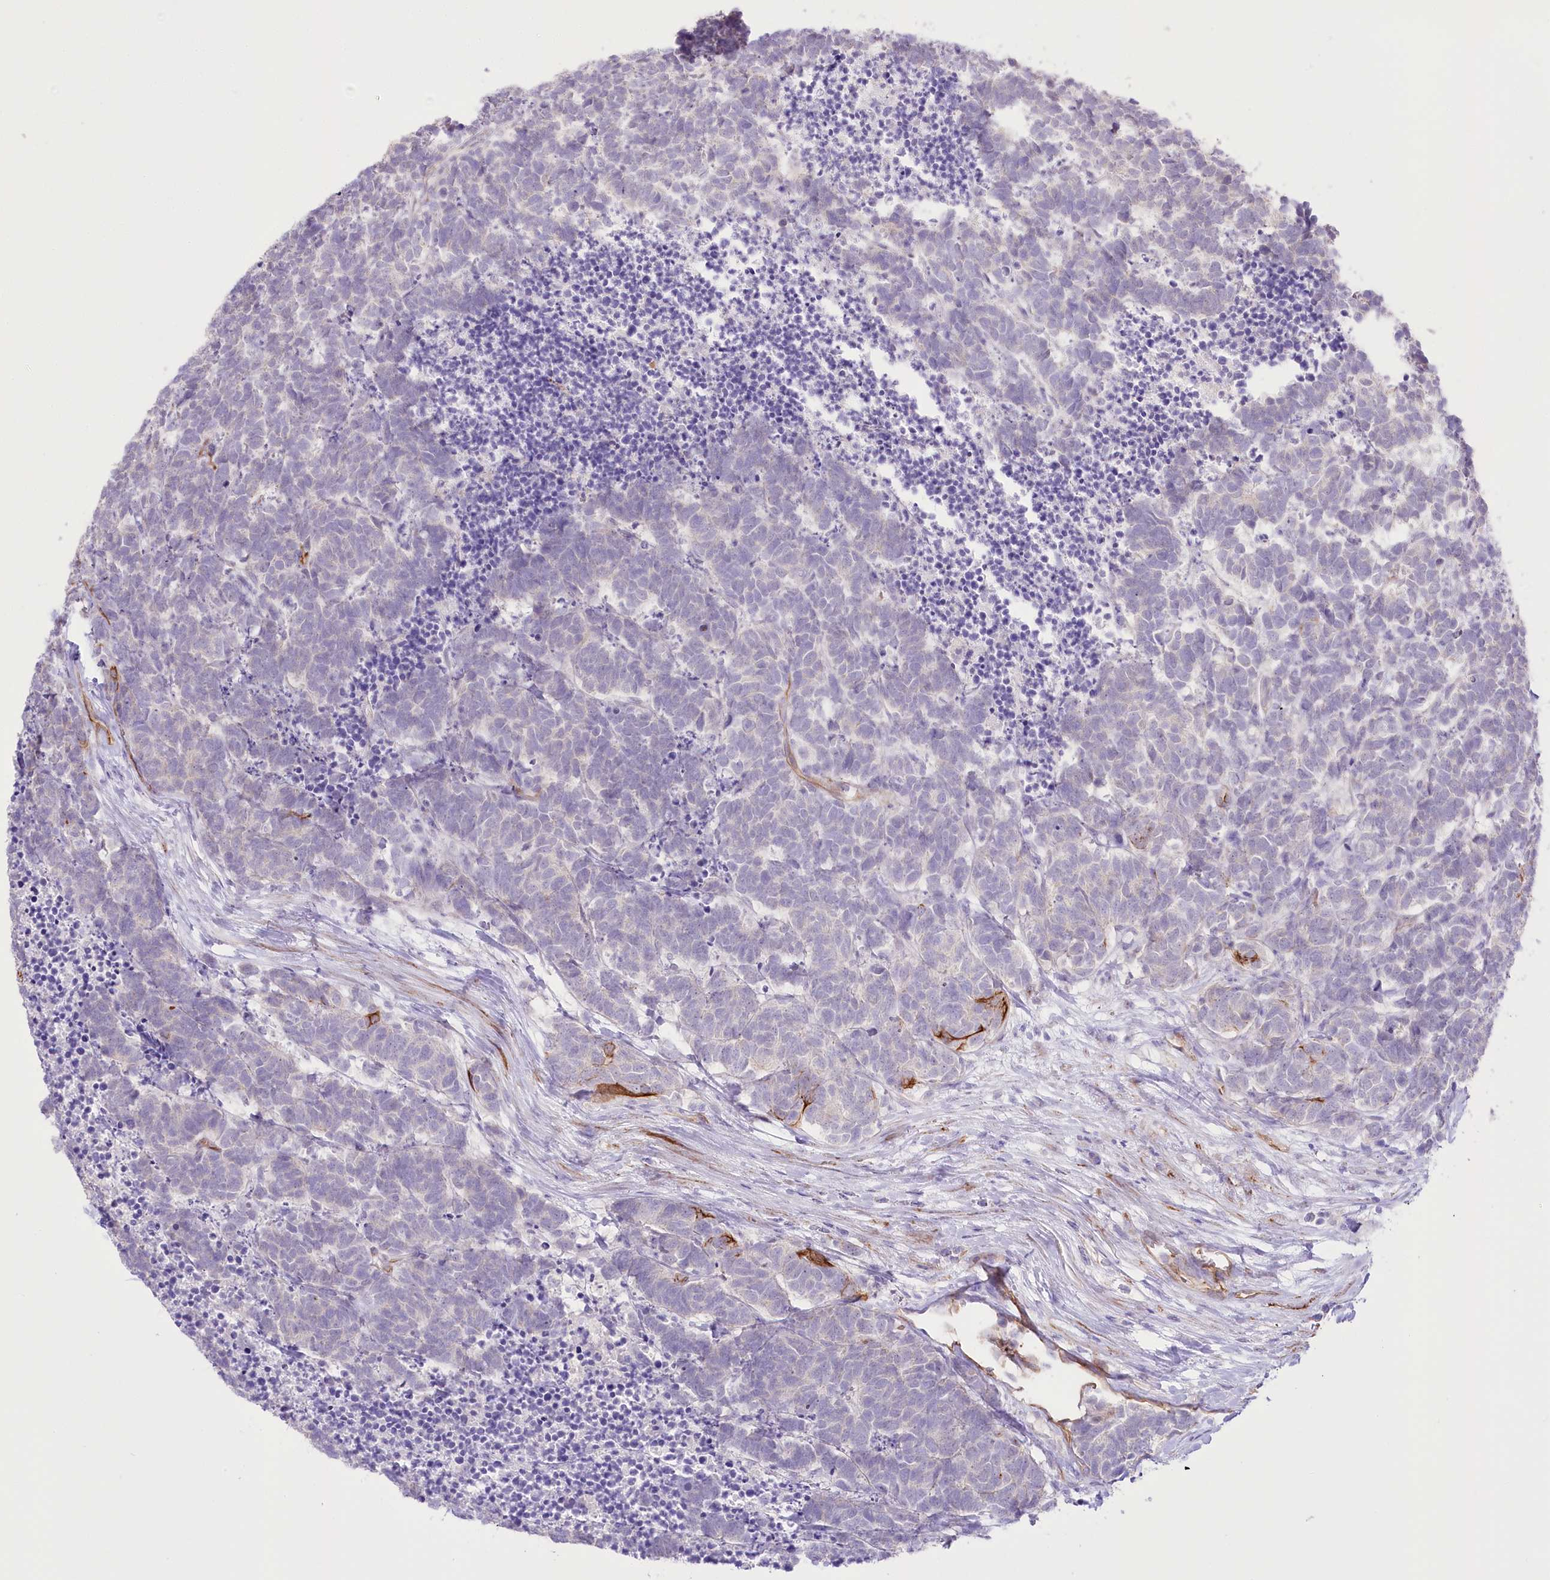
{"staining": {"intensity": "negative", "quantity": "none", "location": "none"}, "tissue": "carcinoid", "cell_type": "Tumor cells", "image_type": "cancer", "snomed": [{"axis": "morphology", "description": "Carcinoma, NOS"}, {"axis": "morphology", "description": "Carcinoid, malignant, NOS"}, {"axis": "topography", "description": "Urinary bladder"}], "caption": "A photomicrograph of carcinoid (malignant) stained for a protein displays no brown staining in tumor cells.", "gene": "SLC39A10", "patient": {"sex": "male", "age": 57}}